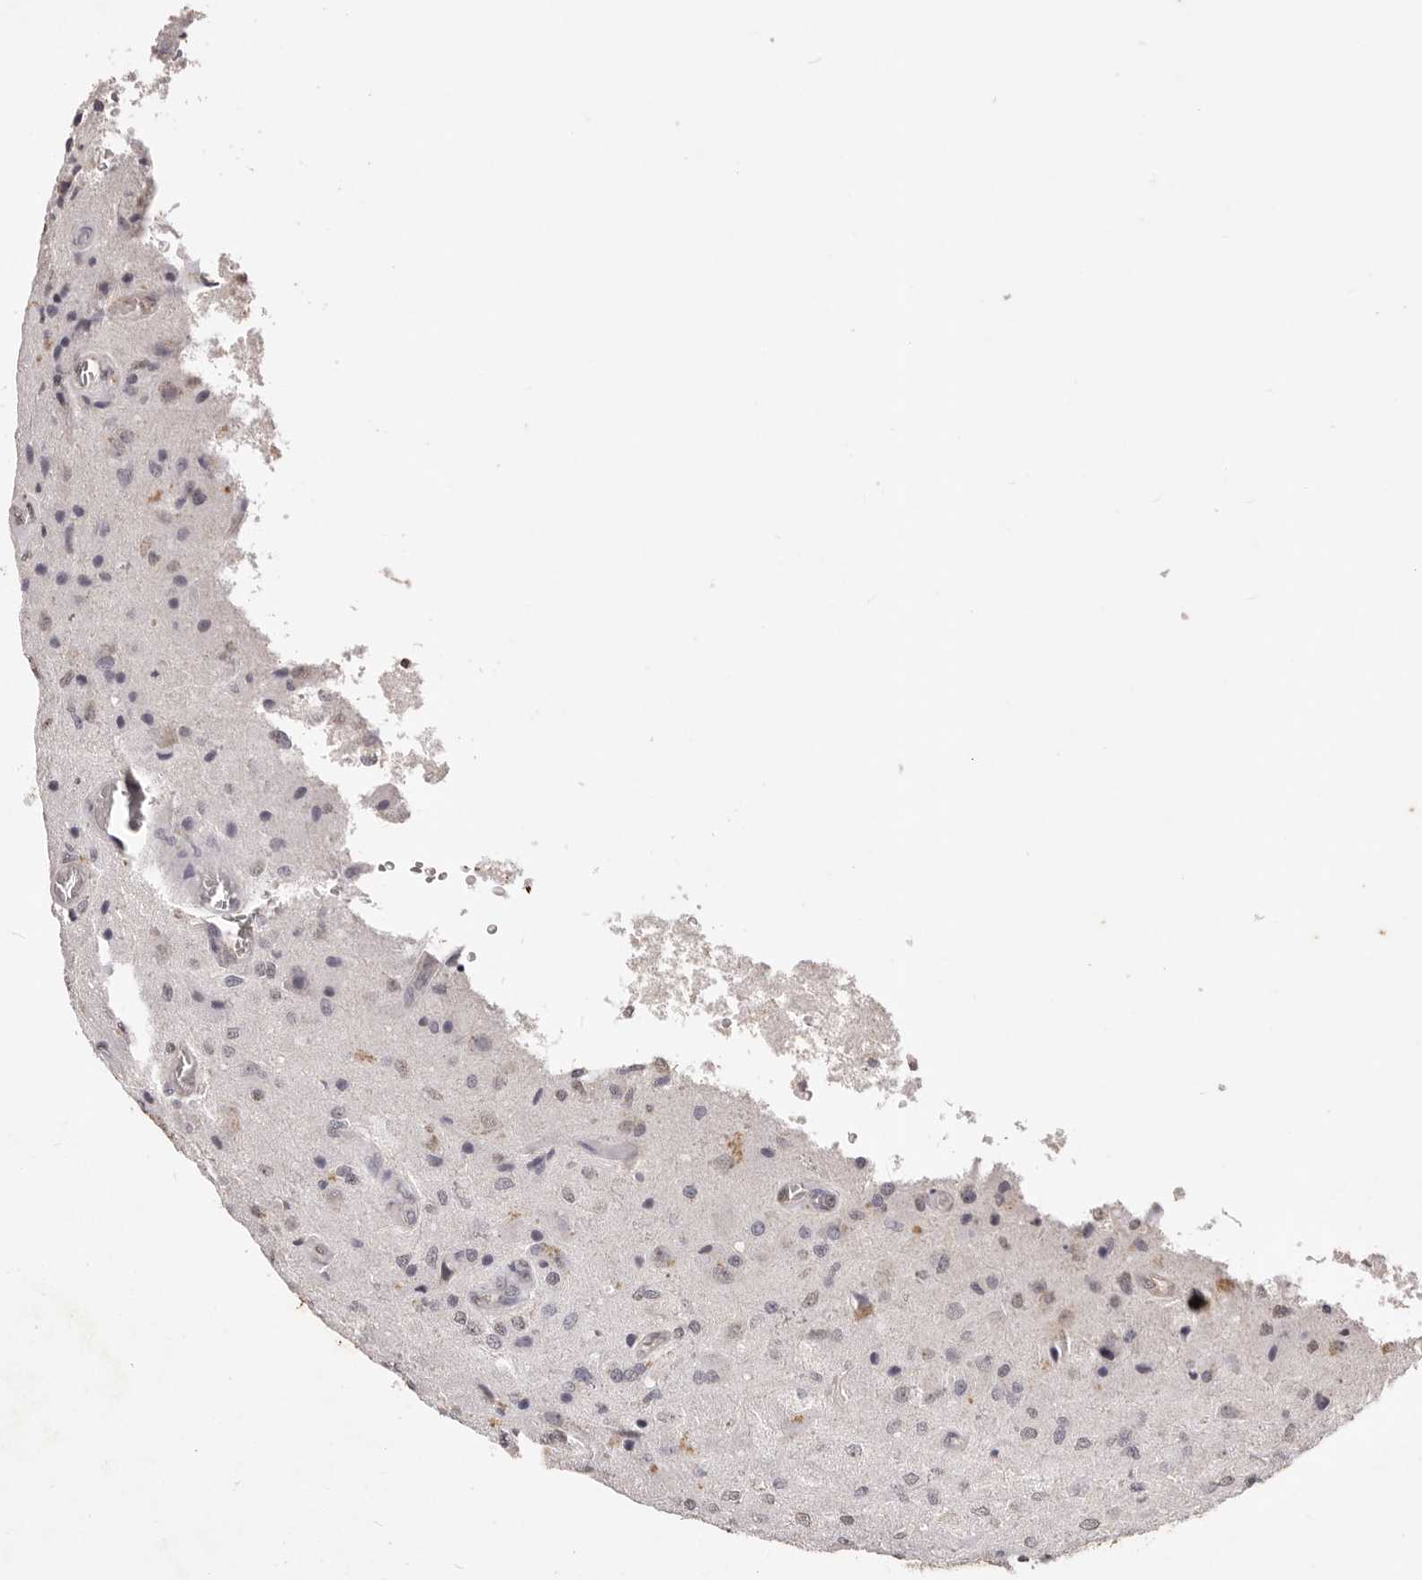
{"staining": {"intensity": "negative", "quantity": "none", "location": "none"}, "tissue": "glioma", "cell_type": "Tumor cells", "image_type": "cancer", "snomed": [{"axis": "morphology", "description": "Normal tissue, NOS"}, {"axis": "morphology", "description": "Glioma, malignant, High grade"}, {"axis": "topography", "description": "Cerebral cortex"}], "caption": "Immunohistochemistry histopathology image of neoplastic tissue: high-grade glioma (malignant) stained with DAB (3,3'-diaminobenzidine) reveals no significant protein expression in tumor cells. (Immunohistochemistry (ihc), brightfield microscopy, high magnification).", "gene": "RPS6KA5", "patient": {"sex": "male", "age": 77}}